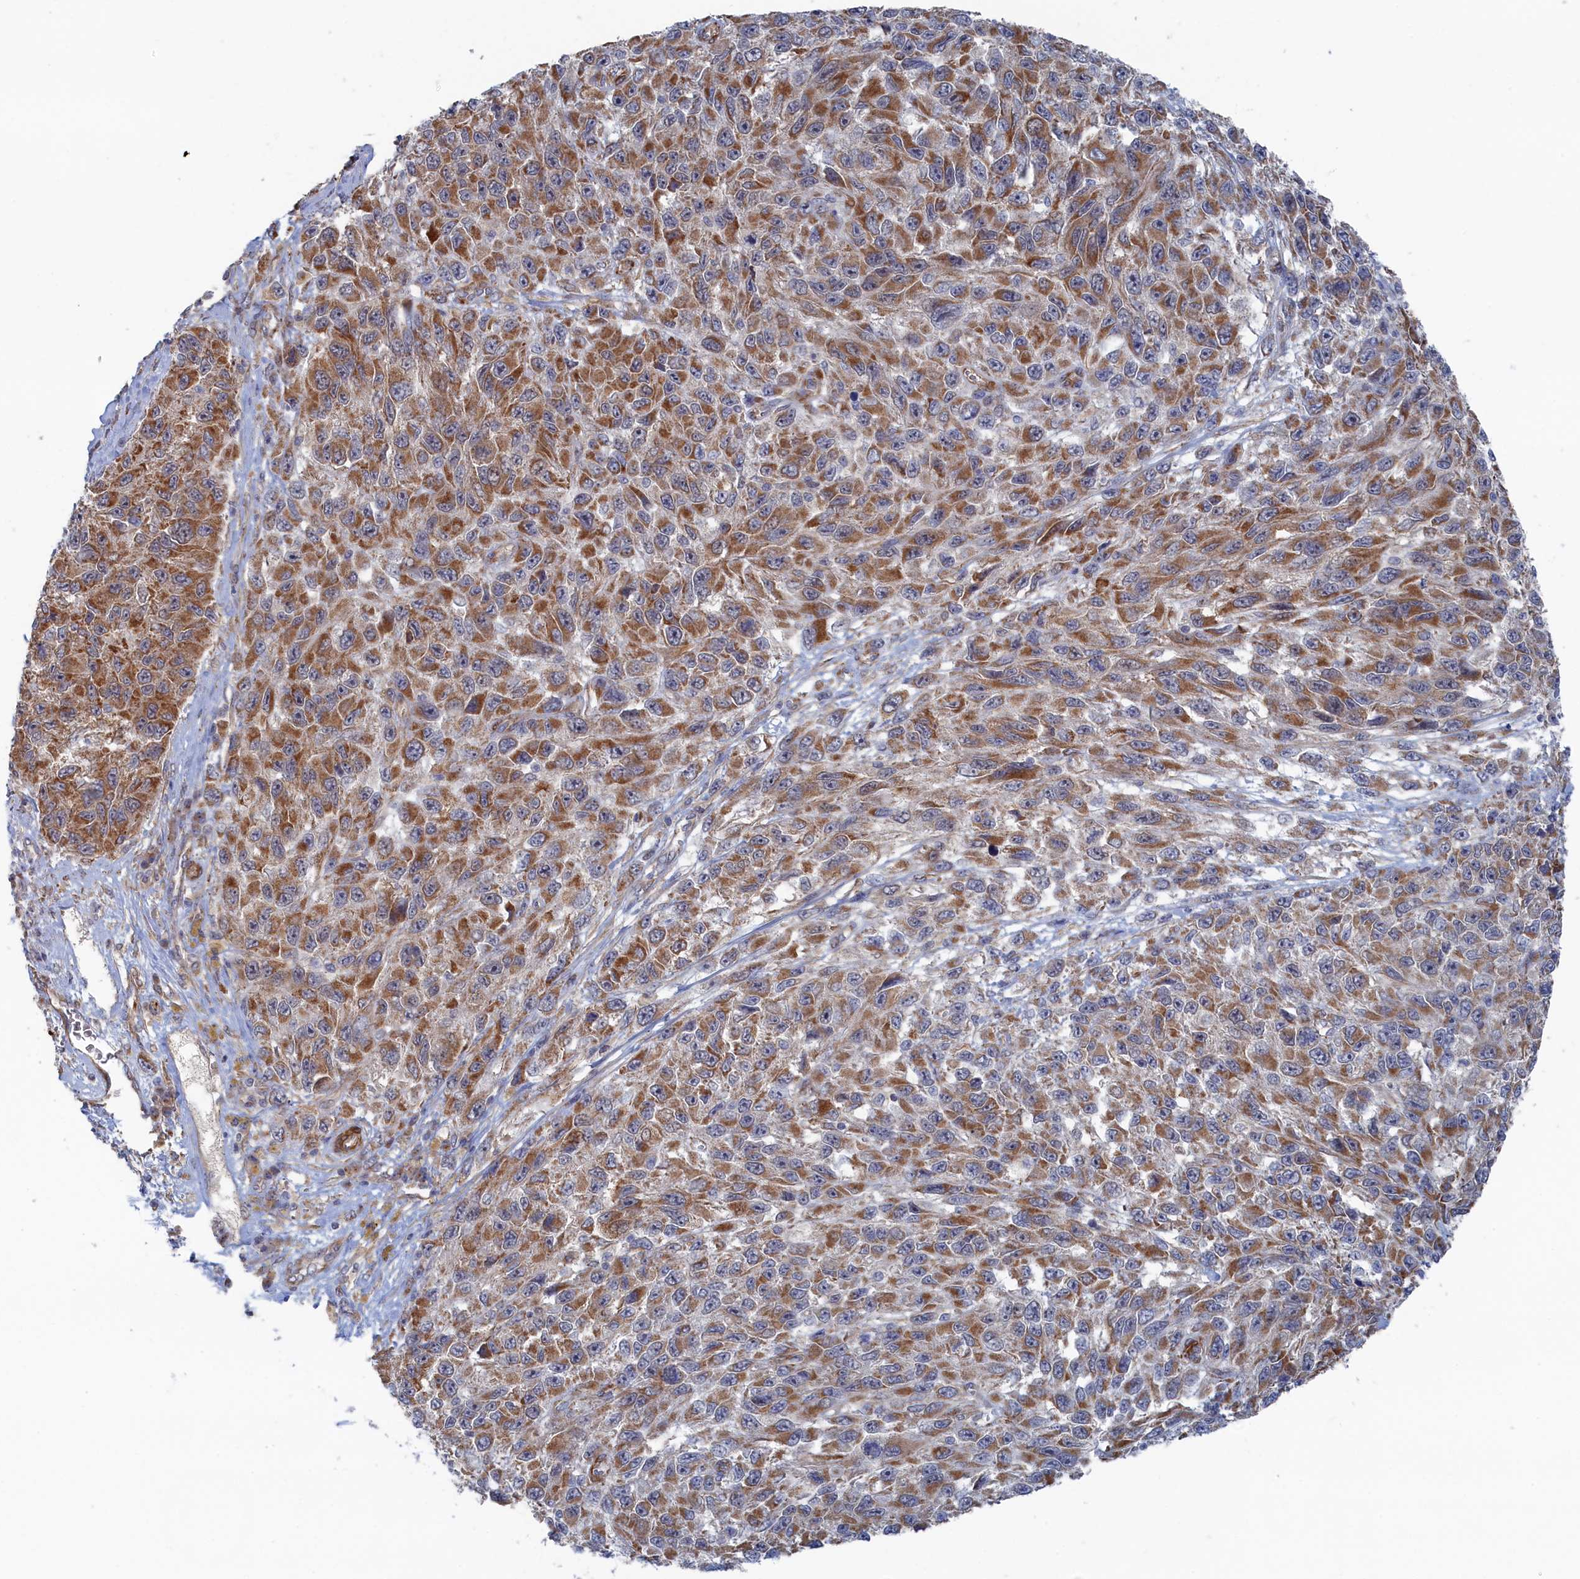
{"staining": {"intensity": "moderate", "quantity": ">75%", "location": "cytoplasmic/membranous"}, "tissue": "melanoma", "cell_type": "Tumor cells", "image_type": "cancer", "snomed": [{"axis": "morphology", "description": "Normal tissue, NOS"}, {"axis": "morphology", "description": "Malignant melanoma, NOS"}, {"axis": "topography", "description": "Skin"}], "caption": "Malignant melanoma stained for a protein shows moderate cytoplasmic/membranous positivity in tumor cells.", "gene": "FILIP1L", "patient": {"sex": "female", "age": 96}}